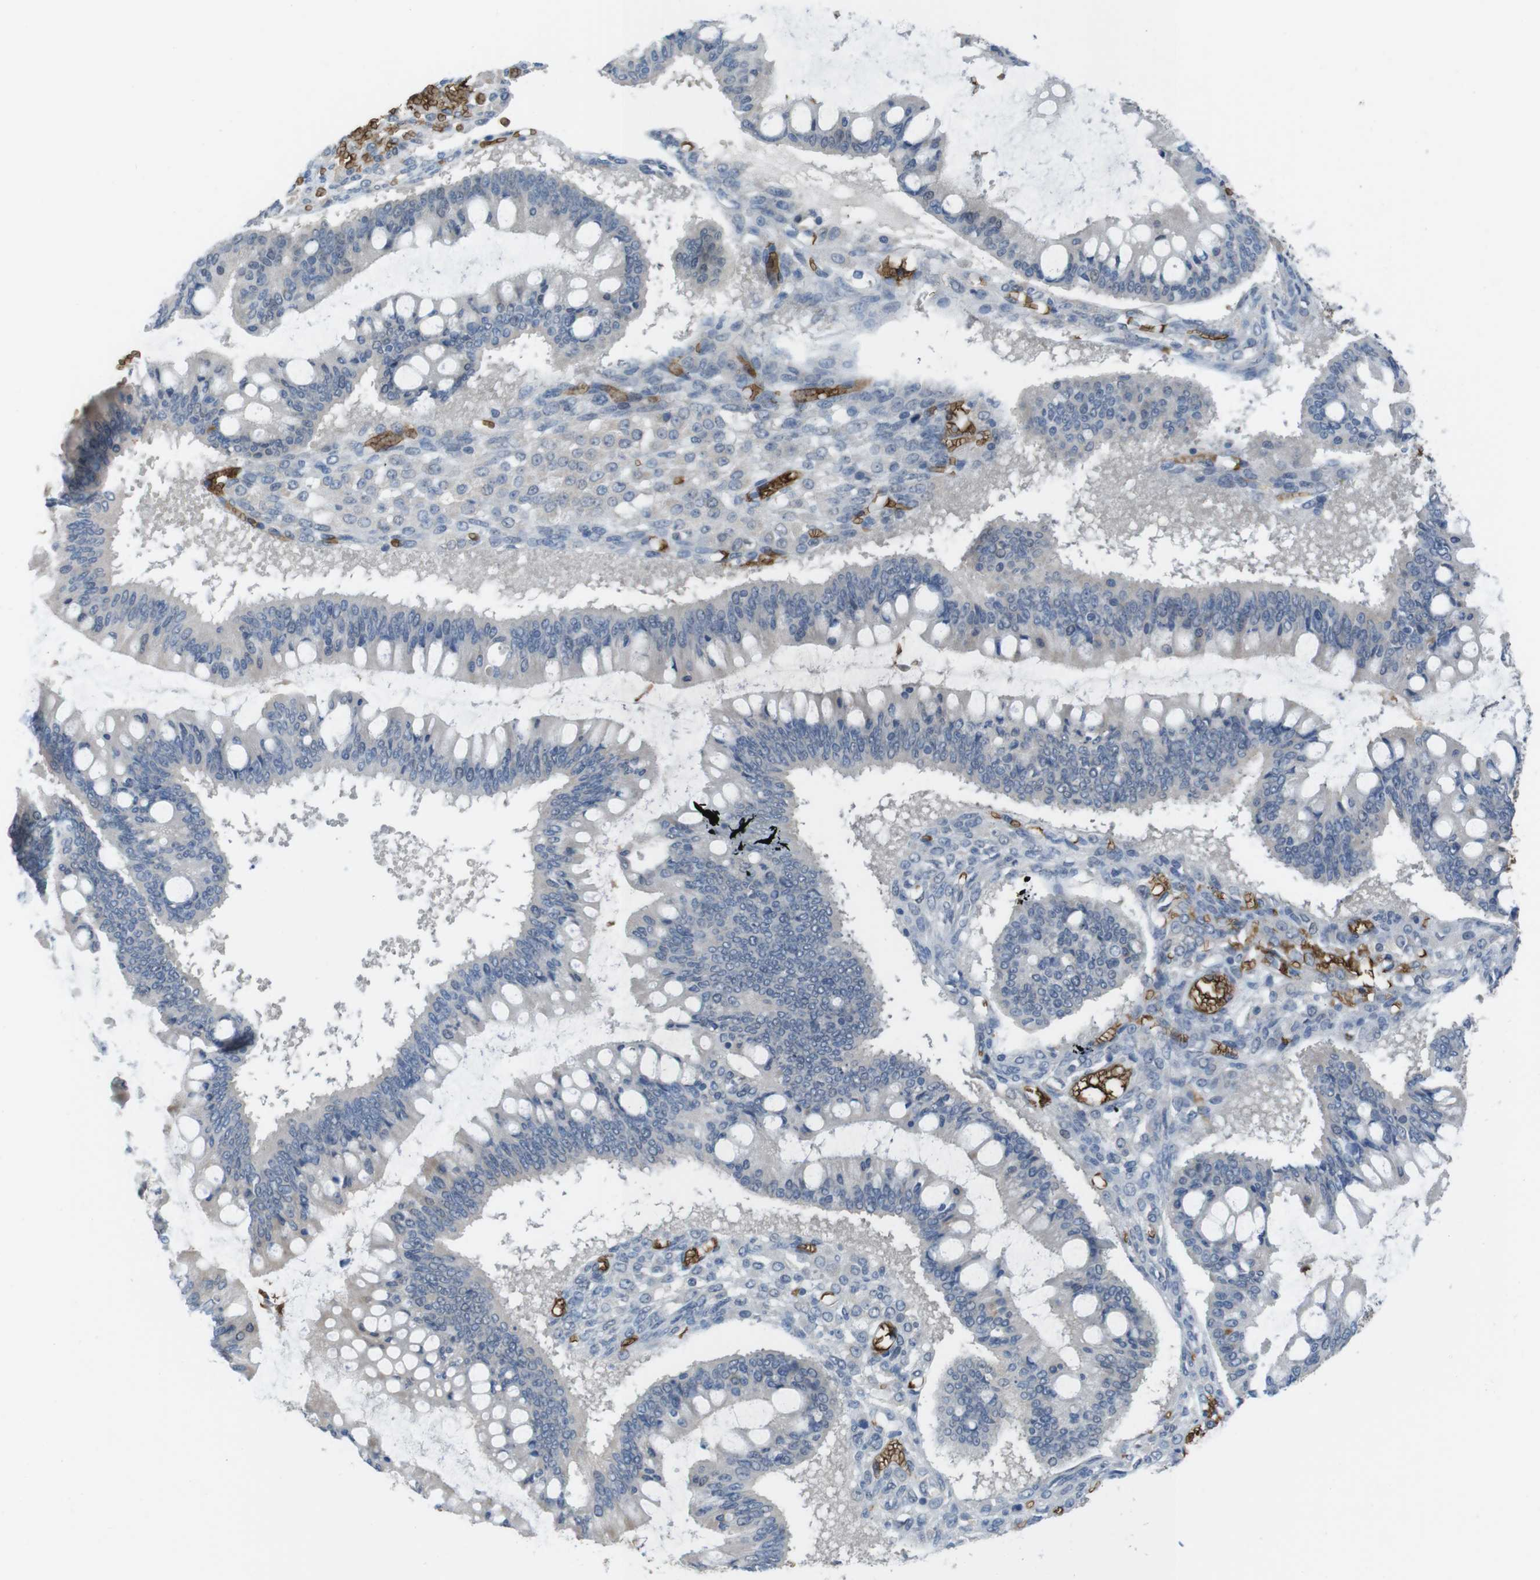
{"staining": {"intensity": "negative", "quantity": "none", "location": "none"}, "tissue": "ovarian cancer", "cell_type": "Tumor cells", "image_type": "cancer", "snomed": [{"axis": "morphology", "description": "Cystadenocarcinoma, mucinous, NOS"}, {"axis": "topography", "description": "Ovary"}], "caption": "The histopathology image exhibits no significant expression in tumor cells of ovarian cancer.", "gene": "GYPA", "patient": {"sex": "female", "age": 73}}